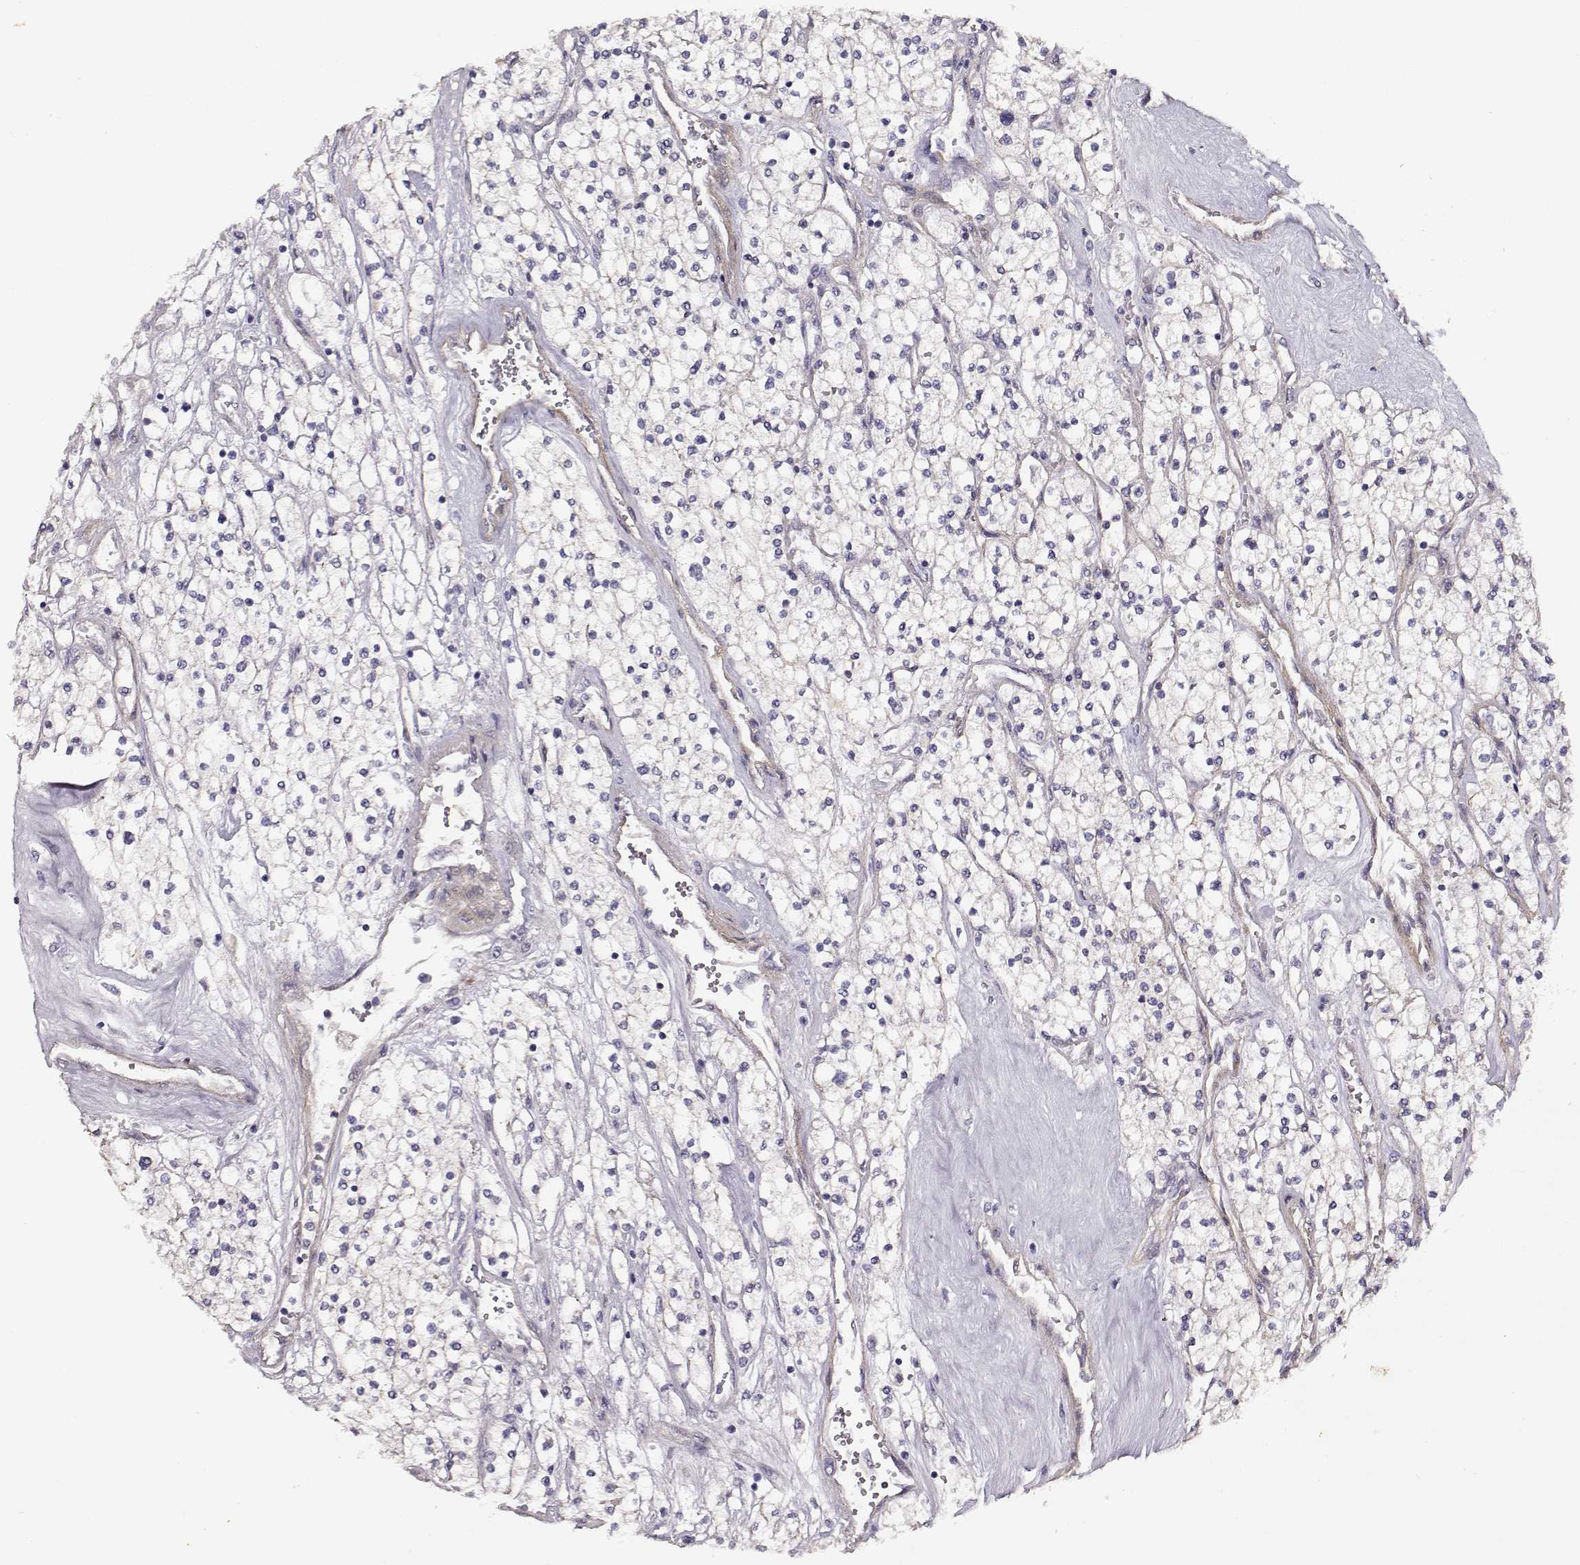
{"staining": {"intensity": "negative", "quantity": "none", "location": "none"}, "tissue": "renal cancer", "cell_type": "Tumor cells", "image_type": "cancer", "snomed": [{"axis": "morphology", "description": "Adenocarcinoma, NOS"}, {"axis": "topography", "description": "Kidney"}], "caption": "Immunohistochemical staining of renal cancer (adenocarcinoma) shows no significant positivity in tumor cells.", "gene": "LAMA5", "patient": {"sex": "male", "age": 80}}